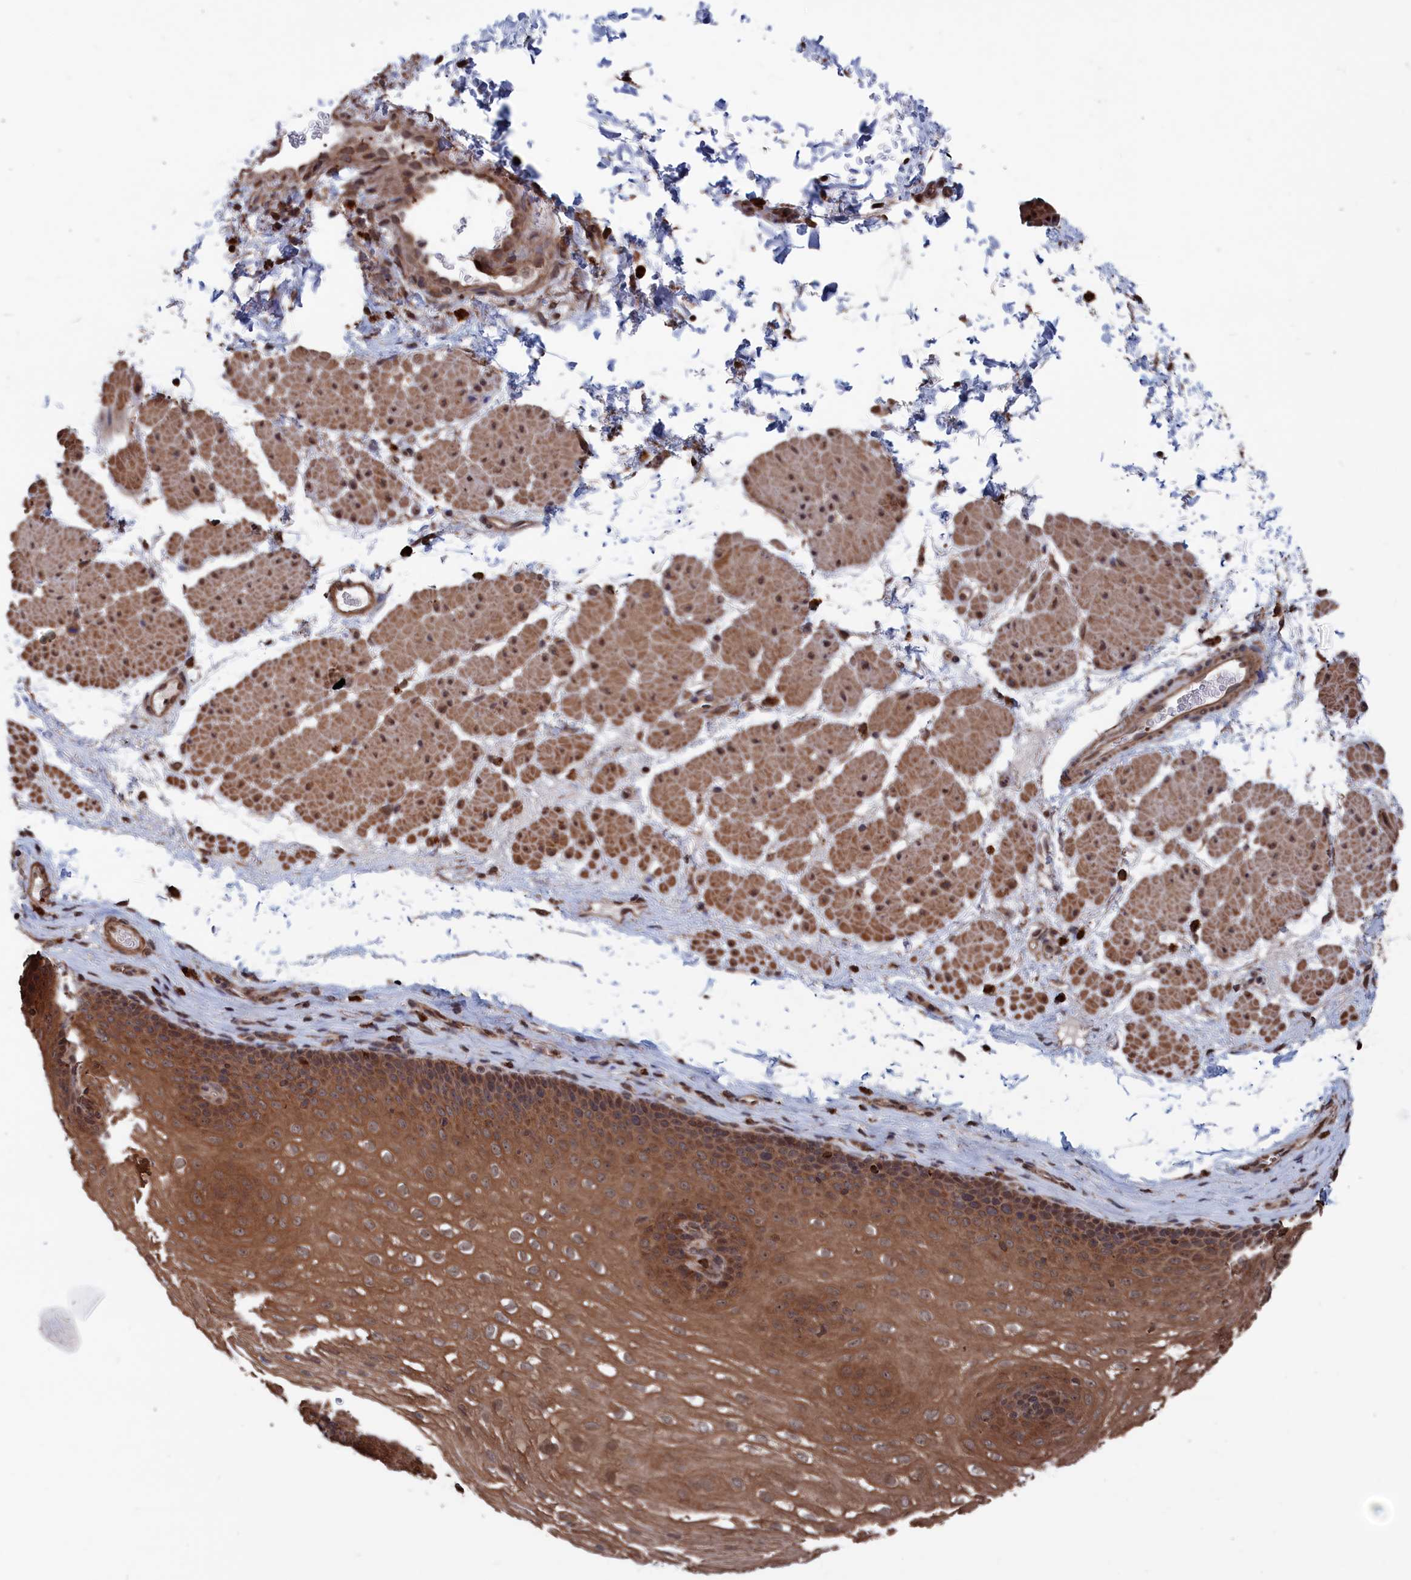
{"staining": {"intensity": "moderate", "quantity": ">75%", "location": "cytoplasmic/membranous"}, "tissue": "esophagus", "cell_type": "Squamous epithelial cells", "image_type": "normal", "snomed": [{"axis": "morphology", "description": "Normal tissue, NOS"}, {"axis": "topography", "description": "Esophagus"}], "caption": "Protein staining exhibits moderate cytoplasmic/membranous staining in about >75% of squamous epithelial cells in unremarkable esophagus.", "gene": "PDE12", "patient": {"sex": "female", "age": 66}}